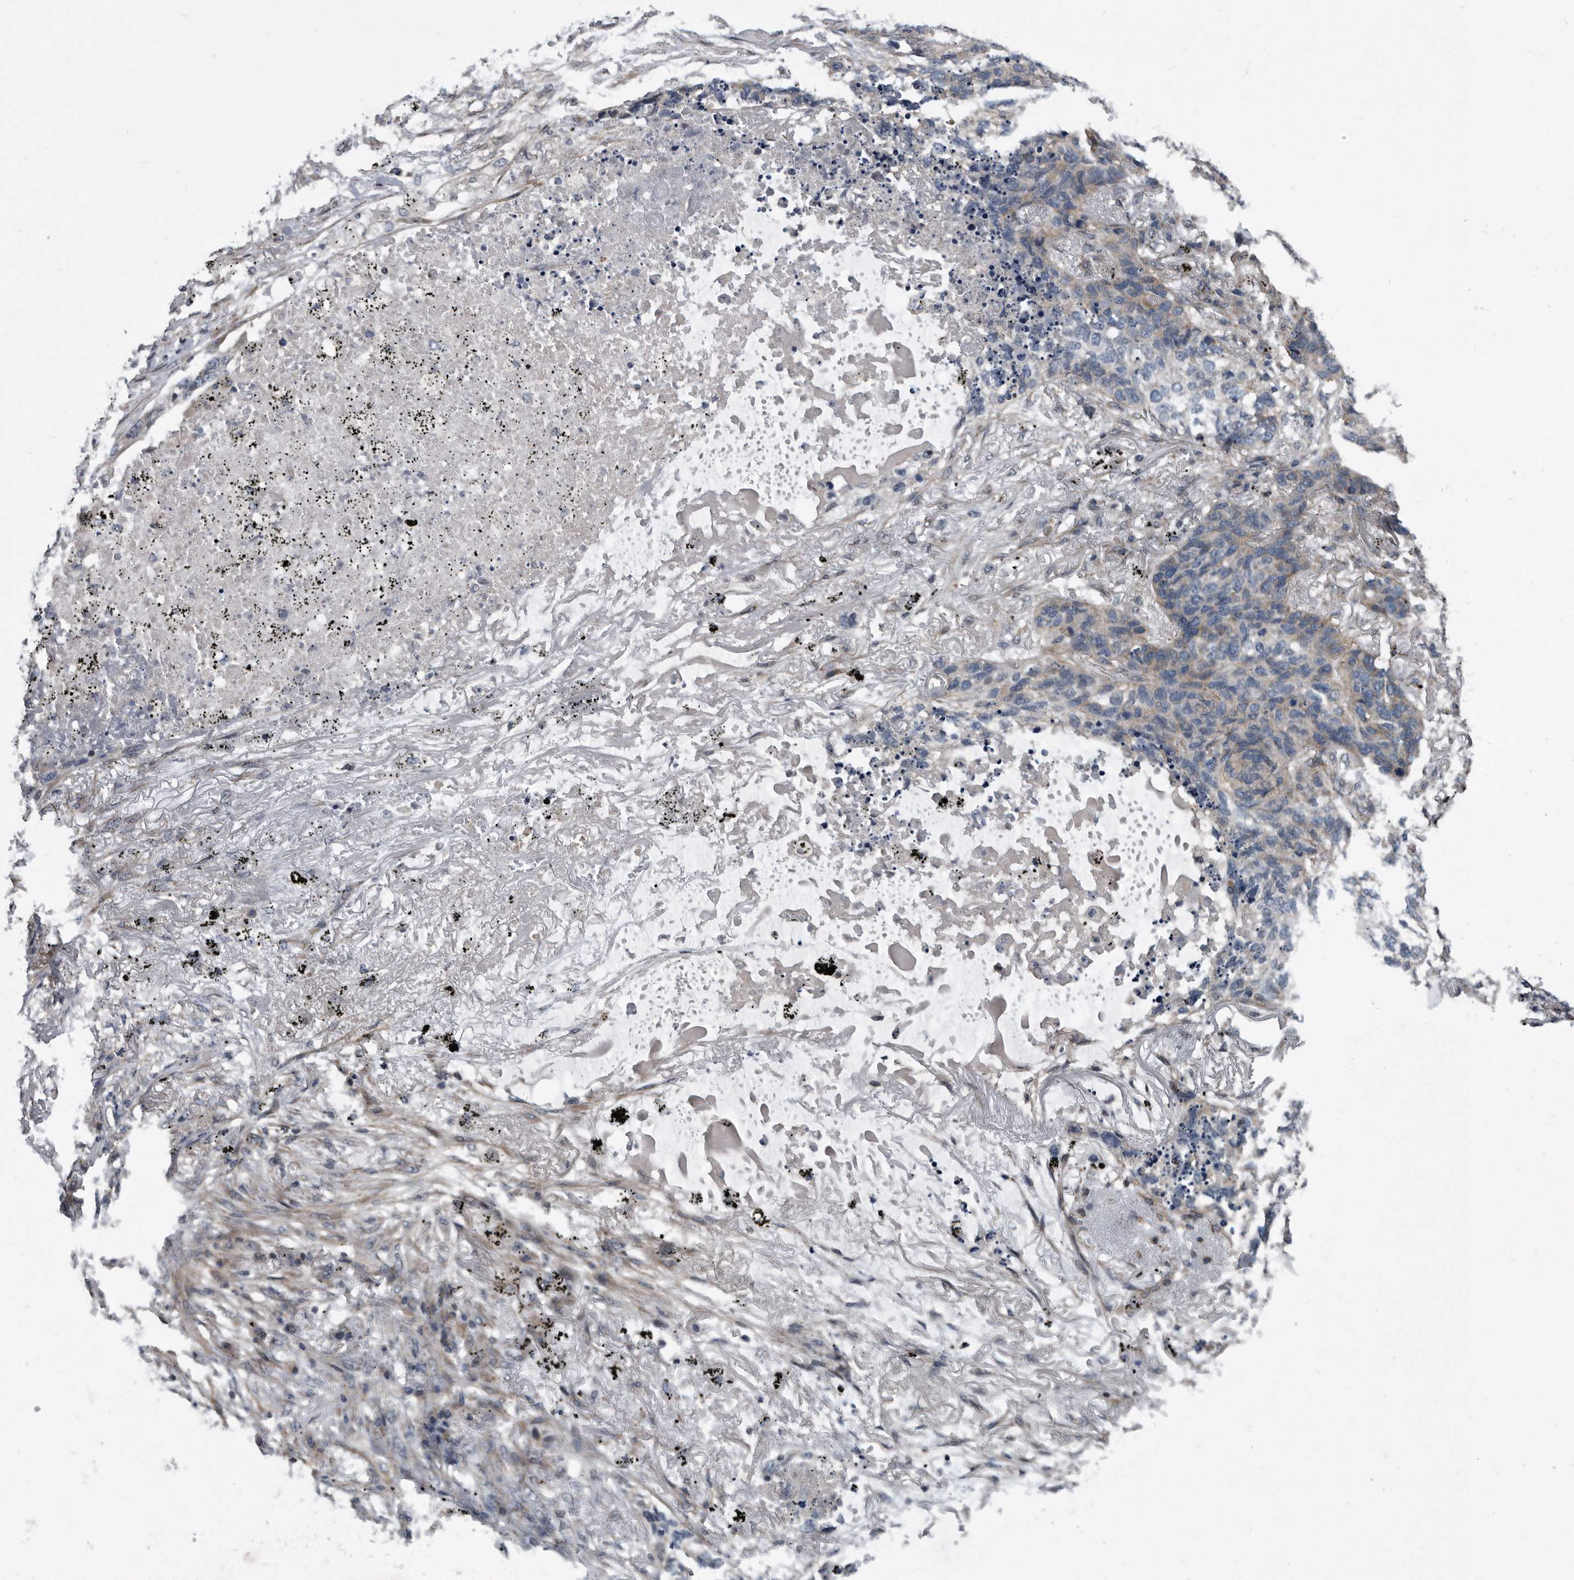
{"staining": {"intensity": "negative", "quantity": "none", "location": "none"}, "tissue": "lung cancer", "cell_type": "Tumor cells", "image_type": "cancer", "snomed": [{"axis": "morphology", "description": "Squamous cell carcinoma, NOS"}, {"axis": "topography", "description": "Lung"}], "caption": "Immunohistochemistry histopathology image of neoplastic tissue: human lung cancer (squamous cell carcinoma) stained with DAB exhibits no significant protein positivity in tumor cells.", "gene": "ARMCX1", "patient": {"sex": "female", "age": 63}}